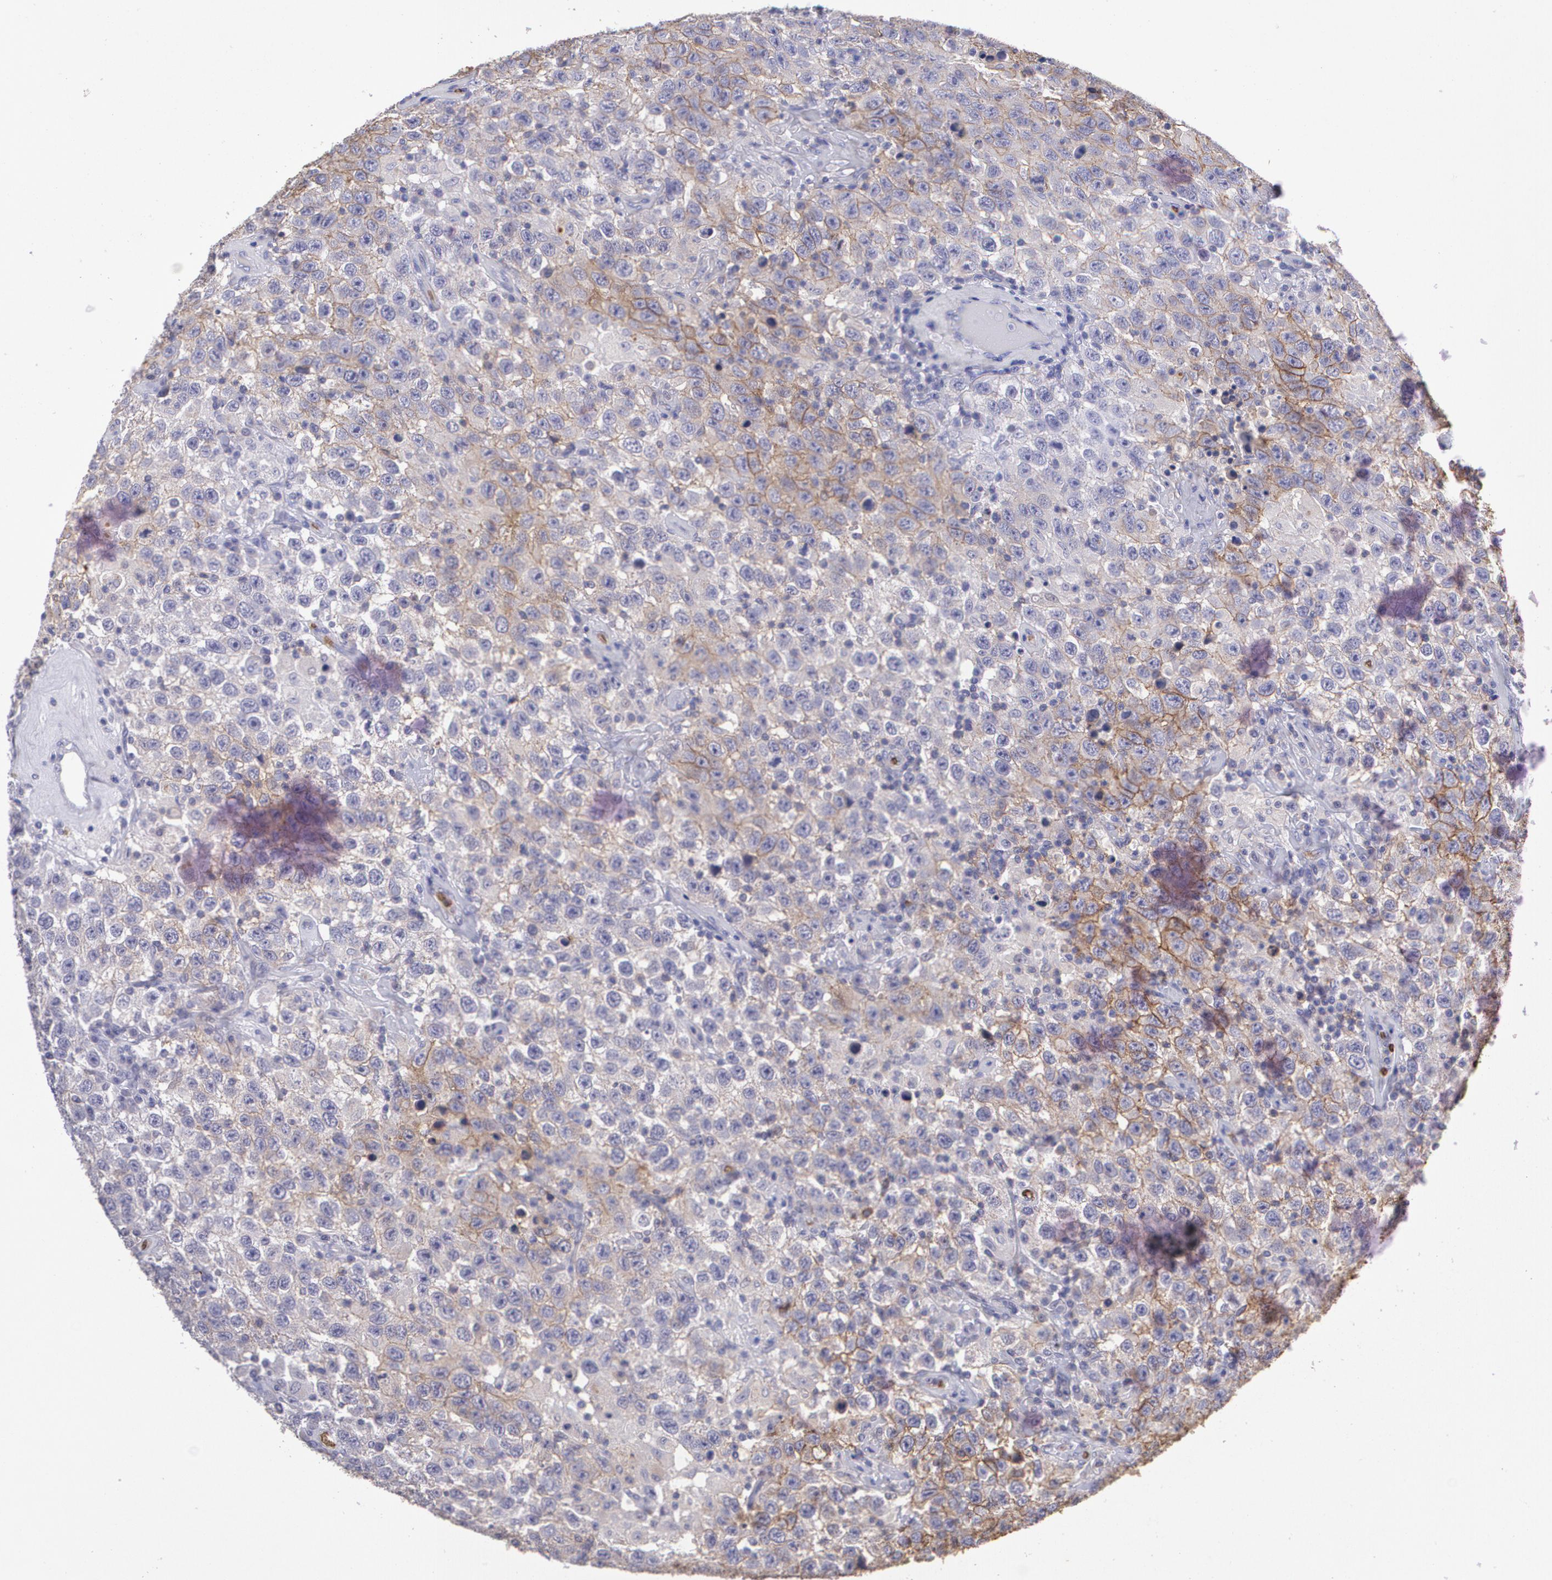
{"staining": {"intensity": "moderate", "quantity": "25%-75%", "location": "cytoplasmic/membranous"}, "tissue": "testis cancer", "cell_type": "Tumor cells", "image_type": "cancer", "snomed": [{"axis": "morphology", "description": "Seminoma, NOS"}, {"axis": "topography", "description": "Testis"}], "caption": "This micrograph exhibits seminoma (testis) stained with immunohistochemistry (IHC) to label a protein in brown. The cytoplasmic/membranous of tumor cells show moderate positivity for the protein. Nuclei are counter-stained blue.", "gene": "SLC2A1", "patient": {"sex": "male", "age": 41}}